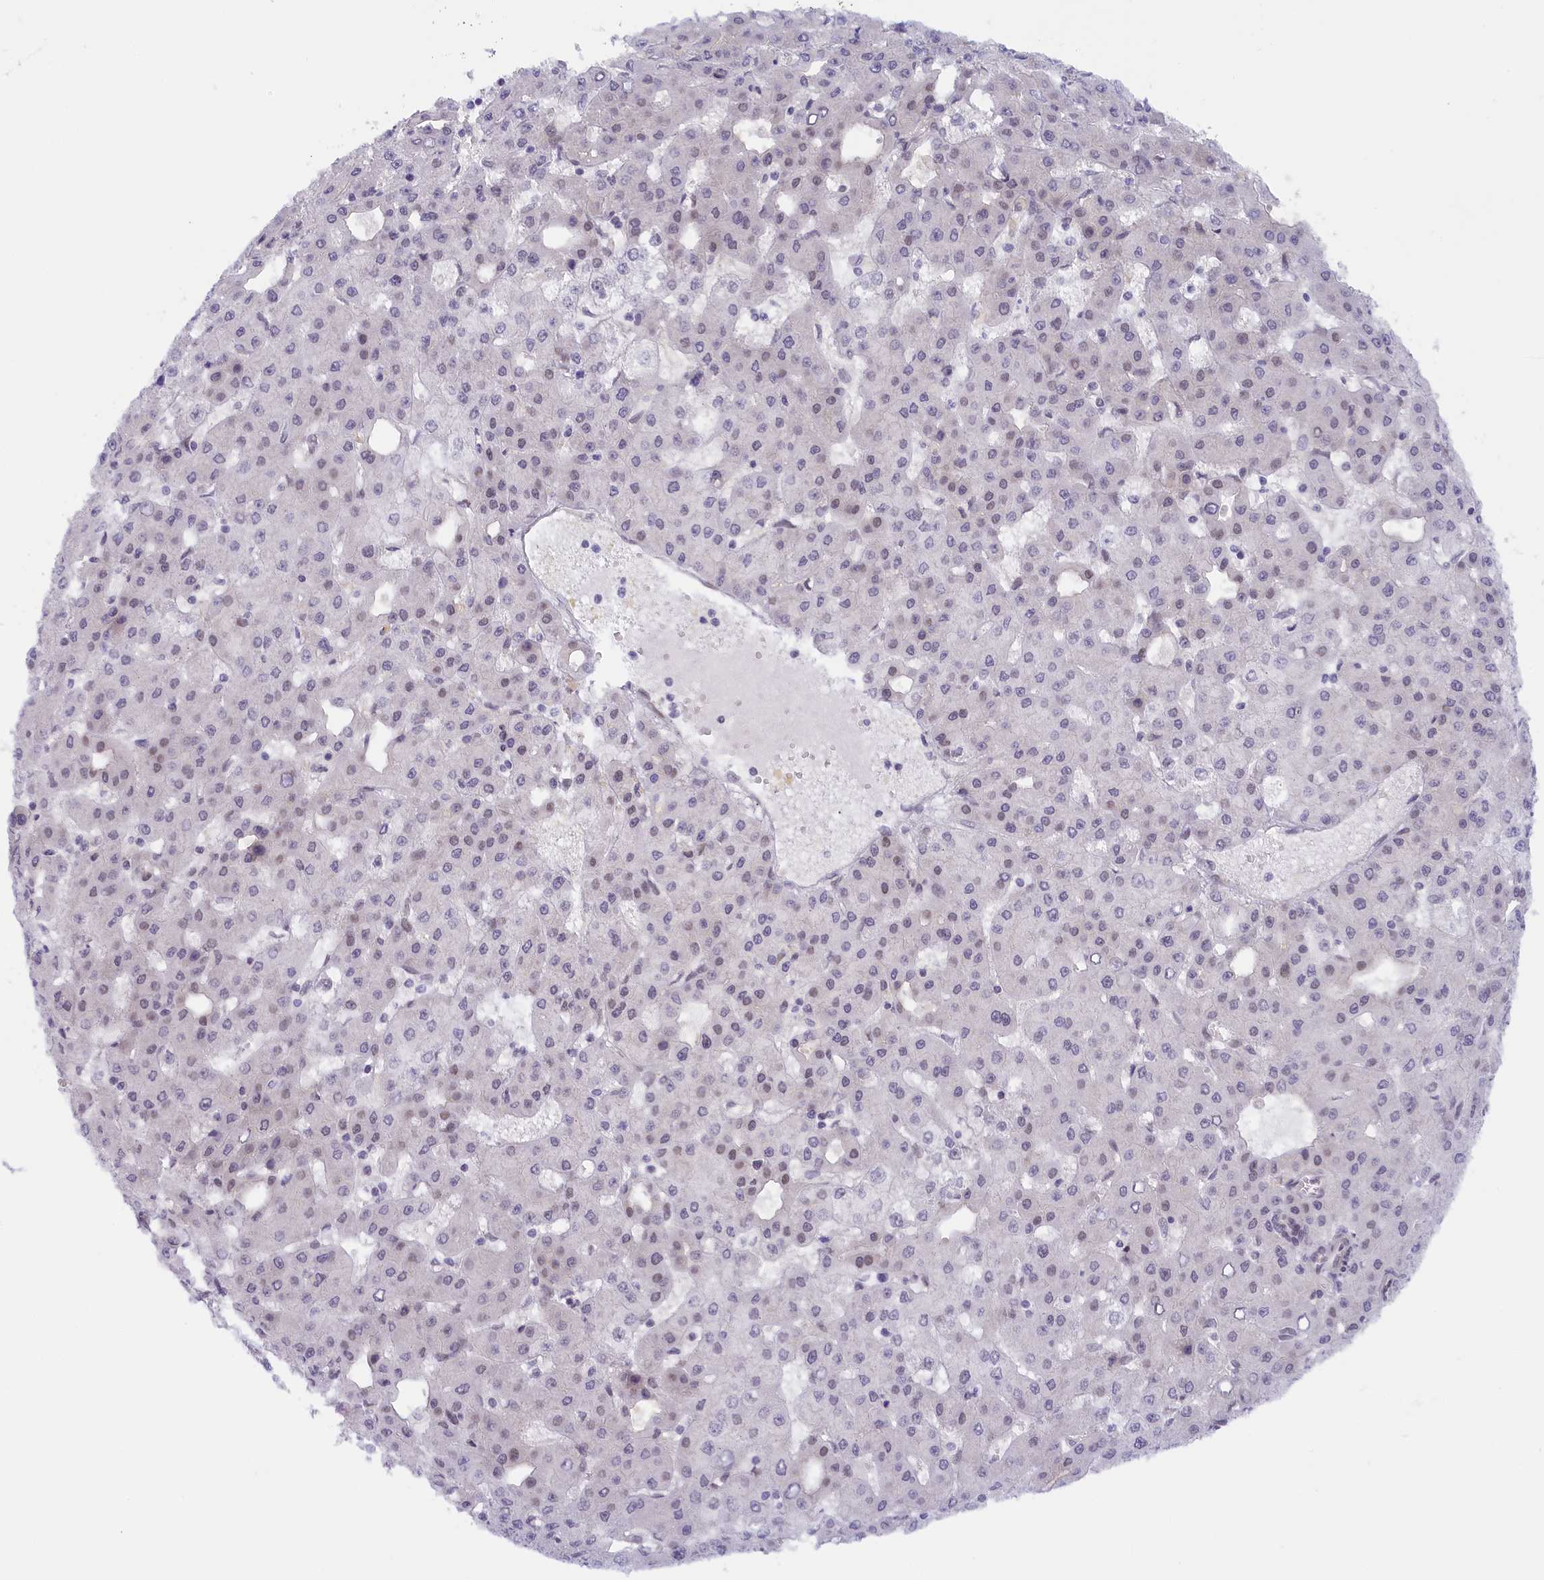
{"staining": {"intensity": "weak", "quantity": "25%-75%", "location": "nuclear"}, "tissue": "liver cancer", "cell_type": "Tumor cells", "image_type": "cancer", "snomed": [{"axis": "morphology", "description": "Carcinoma, Hepatocellular, NOS"}, {"axis": "topography", "description": "Liver"}], "caption": "Human hepatocellular carcinoma (liver) stained with a protein marker demonstrates weak staining in tumor cells.", "gene": "SEC31B", "patient": {"sex": "male", "age": 47}}